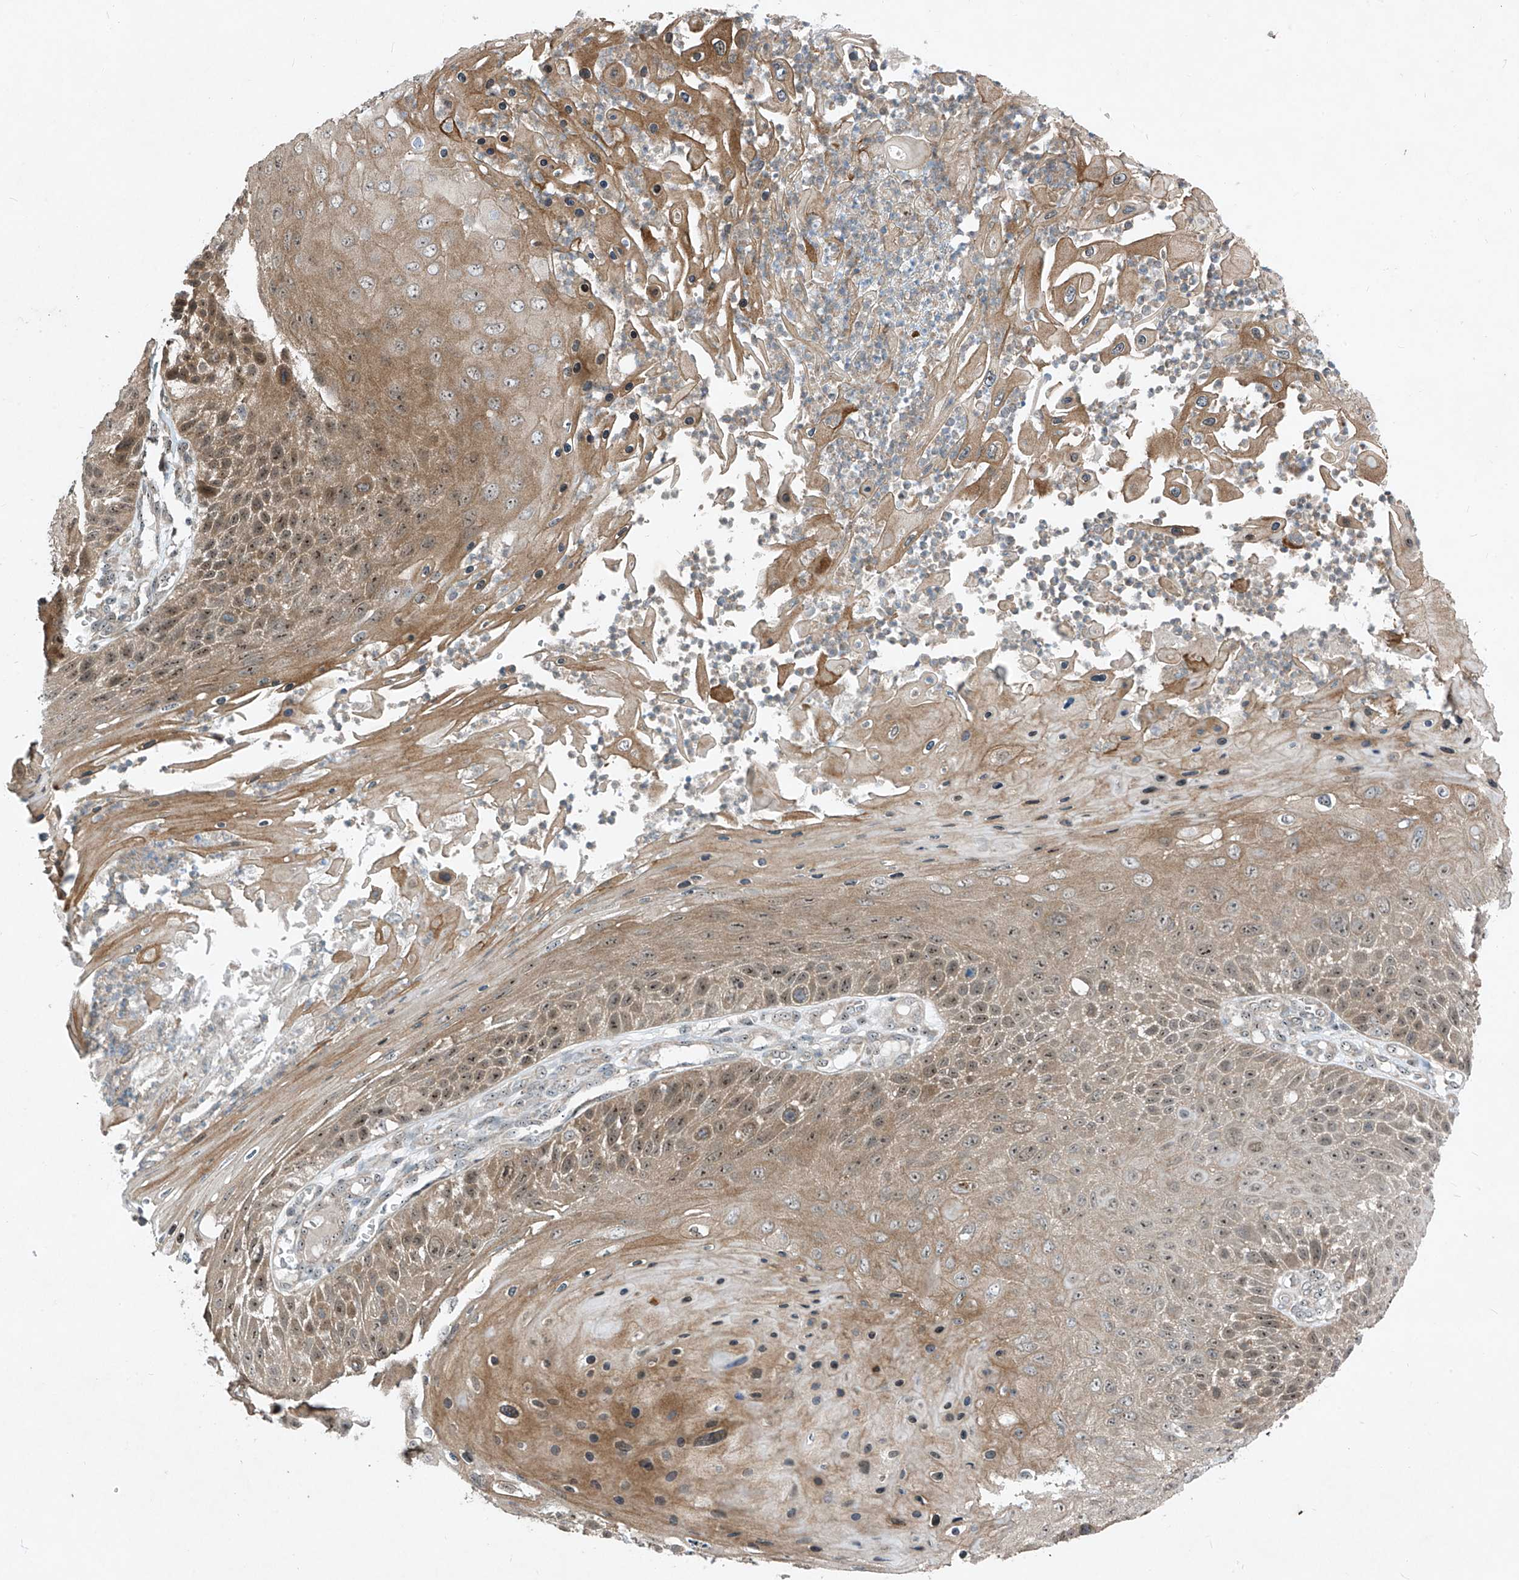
{"staining": {"intensity": "moderate", "quantity": ">75%", "location": "cytoplasmic/membranous,nuclear"}, "tissue": "skin cancer", "cell_type": "Tumor cells", "image_type": "cancer", "snomed": [{"axis": "morphology", "description": "Squamous cell carcinoma, NOS"}, {"axis": "topography", "description": "Skin"}], "caption": "Protein staining of skin cancer tissue displays moderate cytoplasmic/membranous and nuclear staining in about >75% of tumor cells.", "gene": "PPCS", "patient": {"sex": "female", "age": 88}}